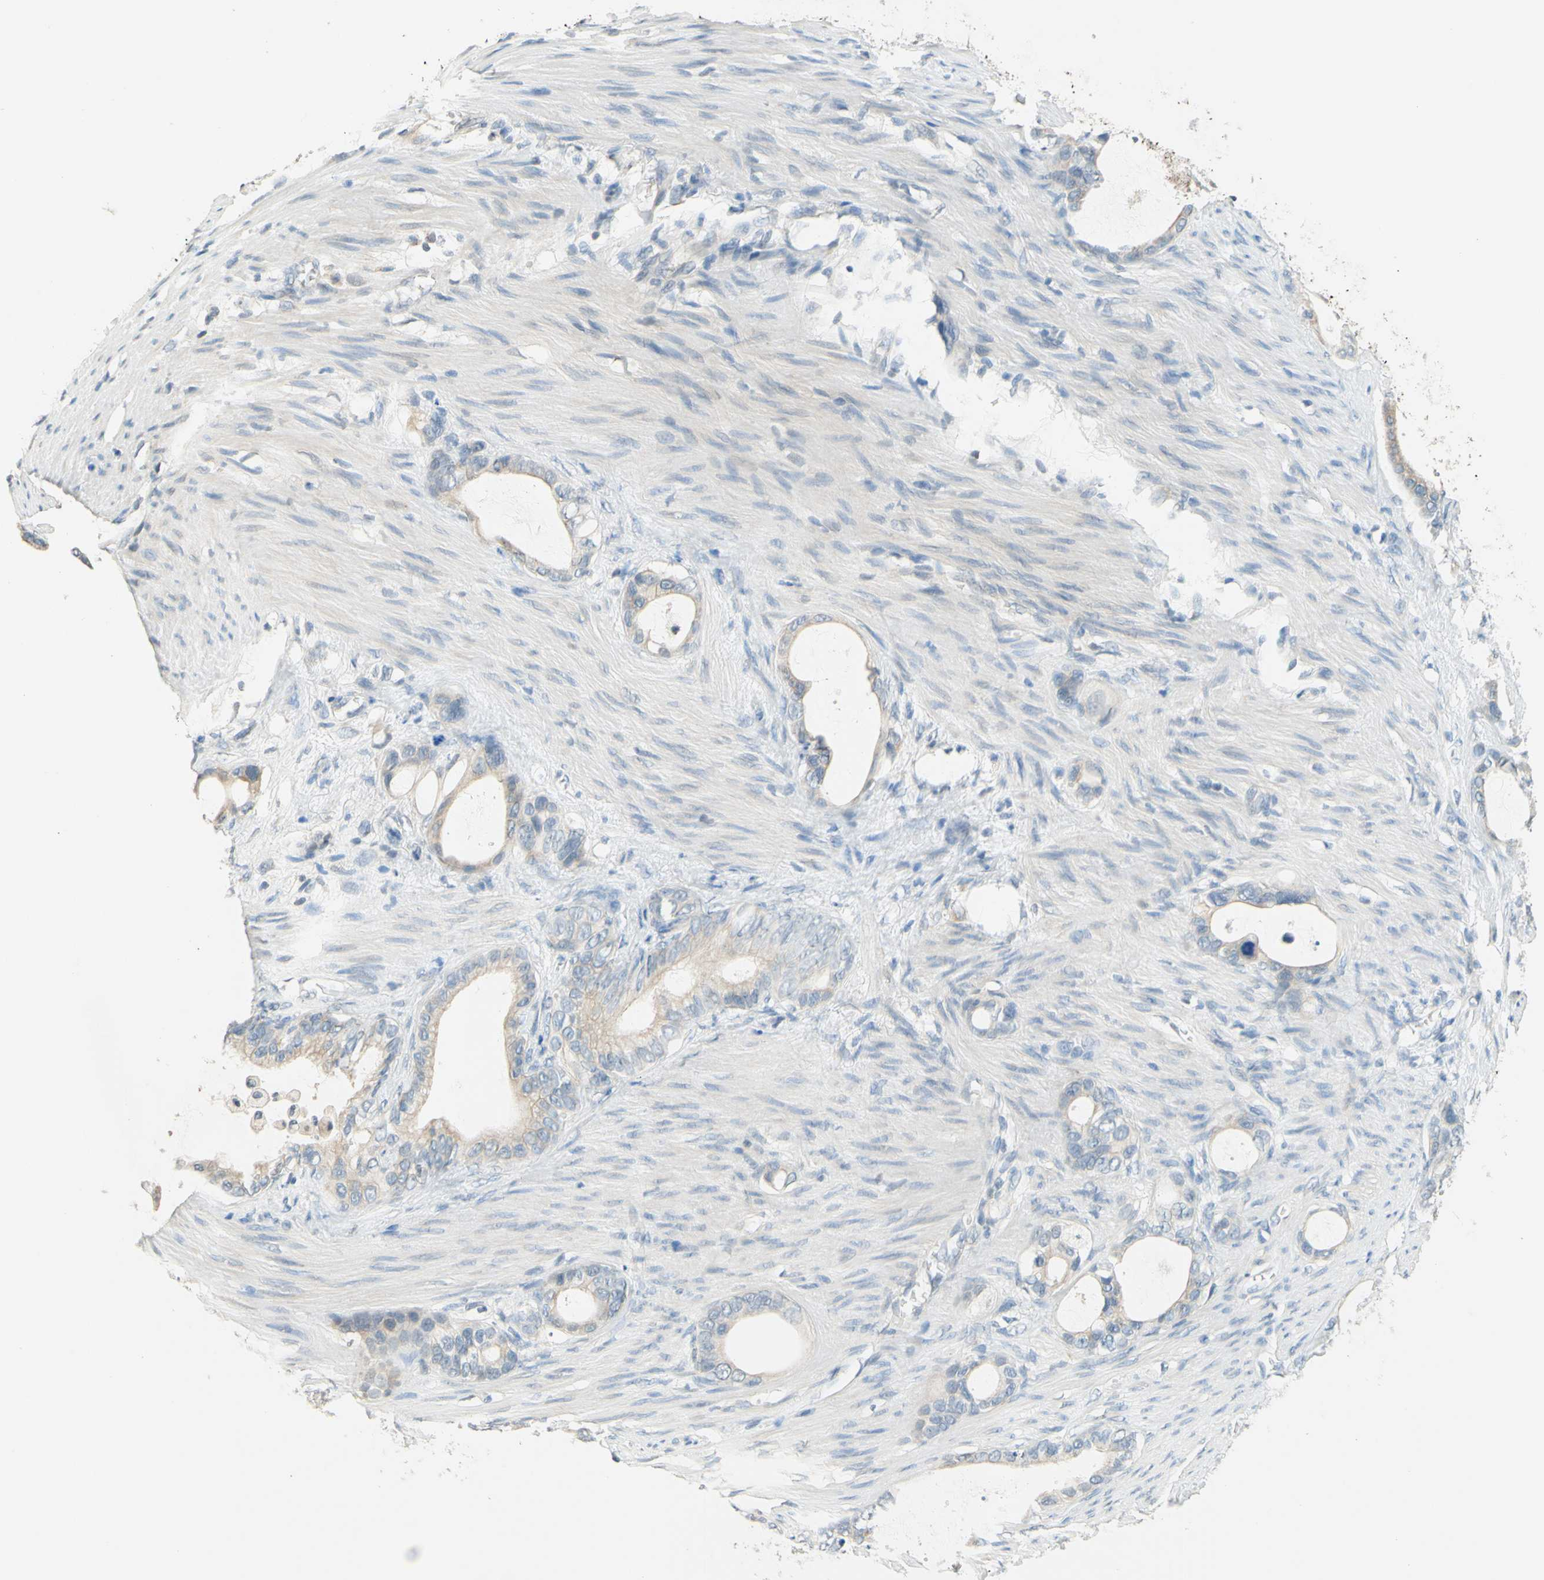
{"staining": {"intensity": "weak", "quantity": "25%-75%", "location": "cytoplasmic/membranous"}, "tissue": "stomach cancer", "cell_type": "Tumor cells", "image_type": "cancer", "snomed": [{"axis": "morphology", "description": "Adenocarcinoma, NOS"}, {"axis": "topography", "description": "Stomach"}], "caption": "Adenocarcinoma (stomach) was stained to show a protein in brown. There is low levels of weak cytoplasmic/membranous expression in about 25%-75% of tumor cells.", "gene": "MAG", "patient": {"sex": "female", "age": 75}}